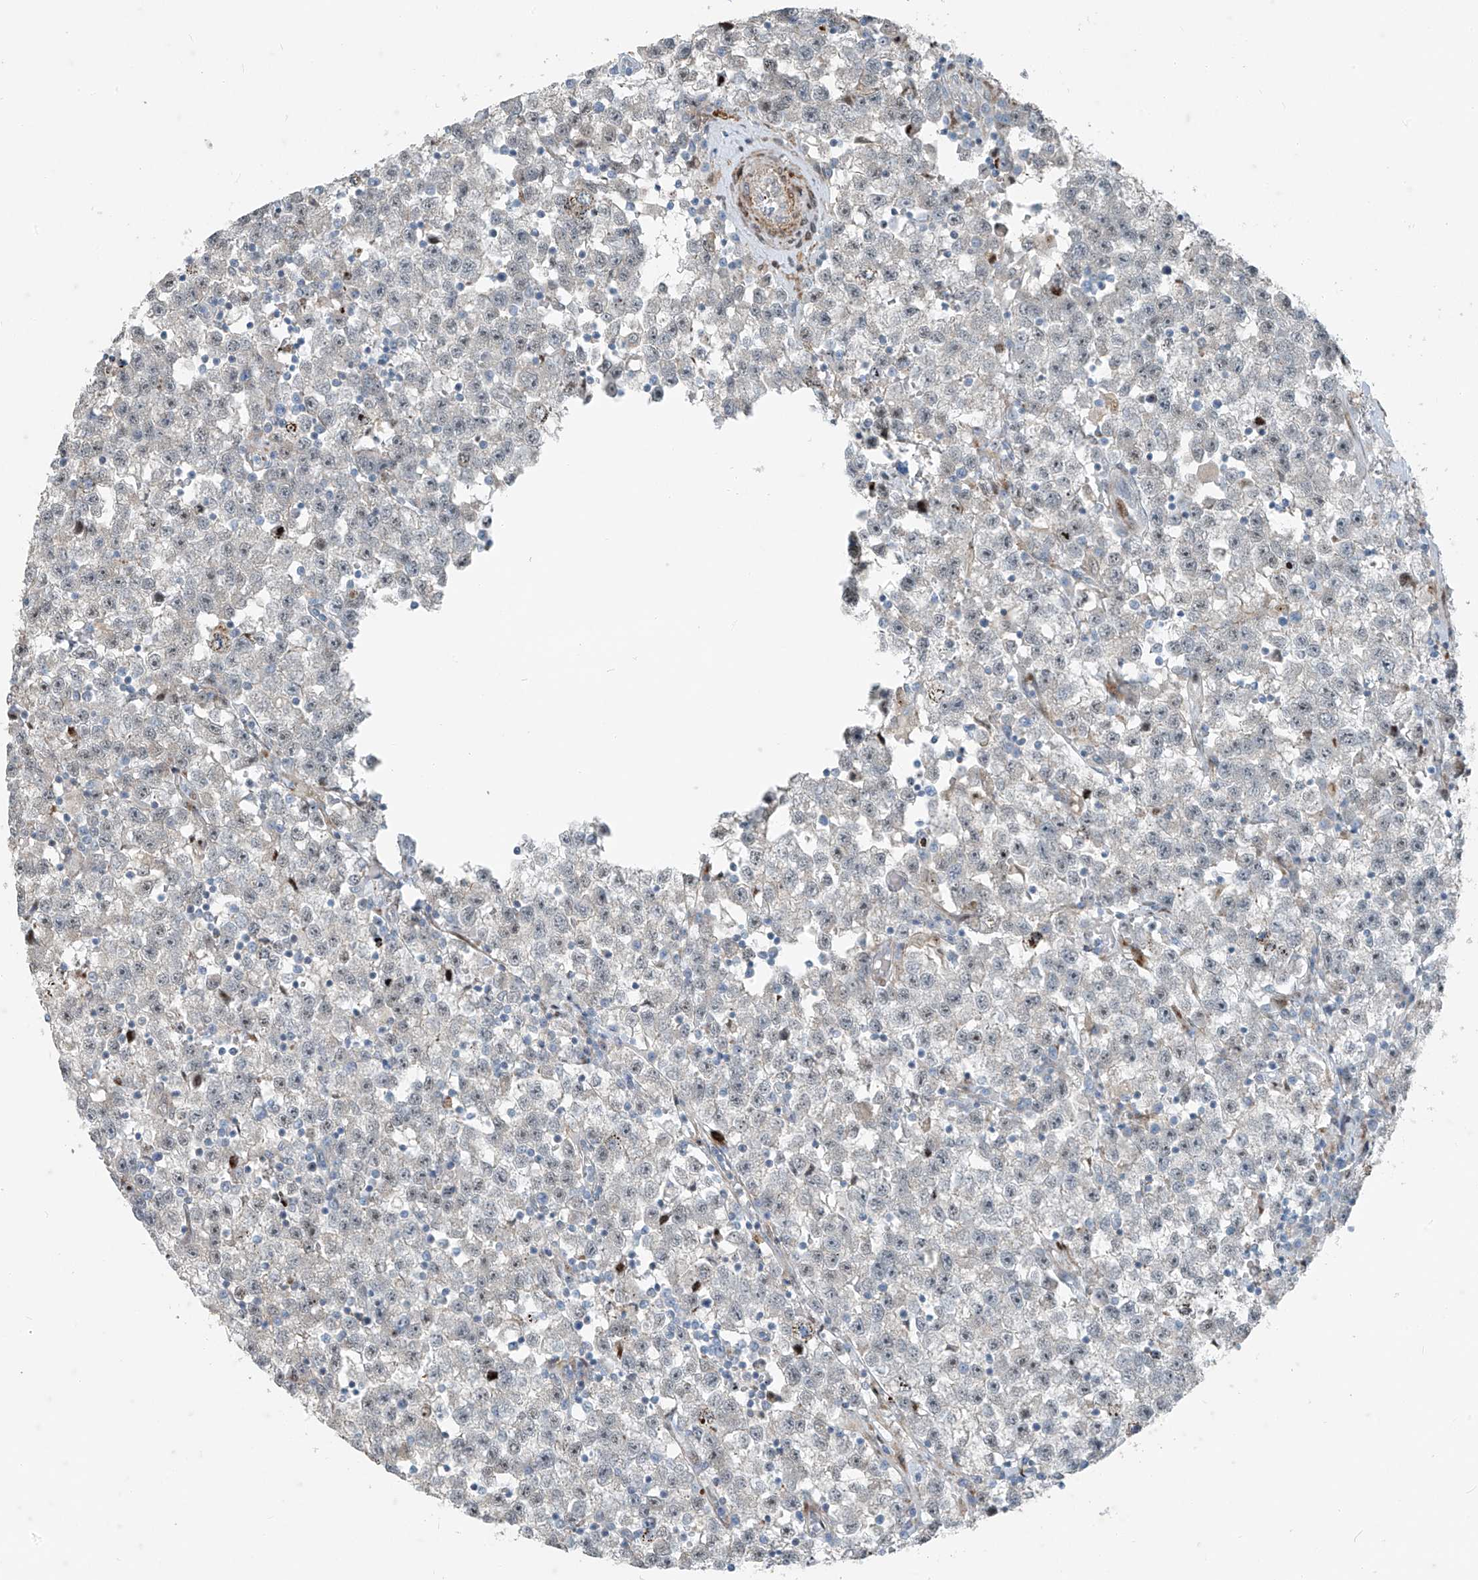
{"staining": {"intensity": "moderate", "quantity": "<25%", "location": "nuclear"}, "tissue": "testis cancer", "cell_type": "Tumor cells", "image_type": "cancer", "snomed": [{"axis": "morphology", "description": "Seminoma, NOS"}, {"axis": "topography", "description": "Testis"}], "caption": "A histopathology image of human testis cancer stained for a protein shows moderate nuclear brown staining in tumor cells. The protein of interest is shown in brown color, while the nuclei are stained blue.", "gene": "PPCS", "patient": {"sex": "male", "age": 22}}